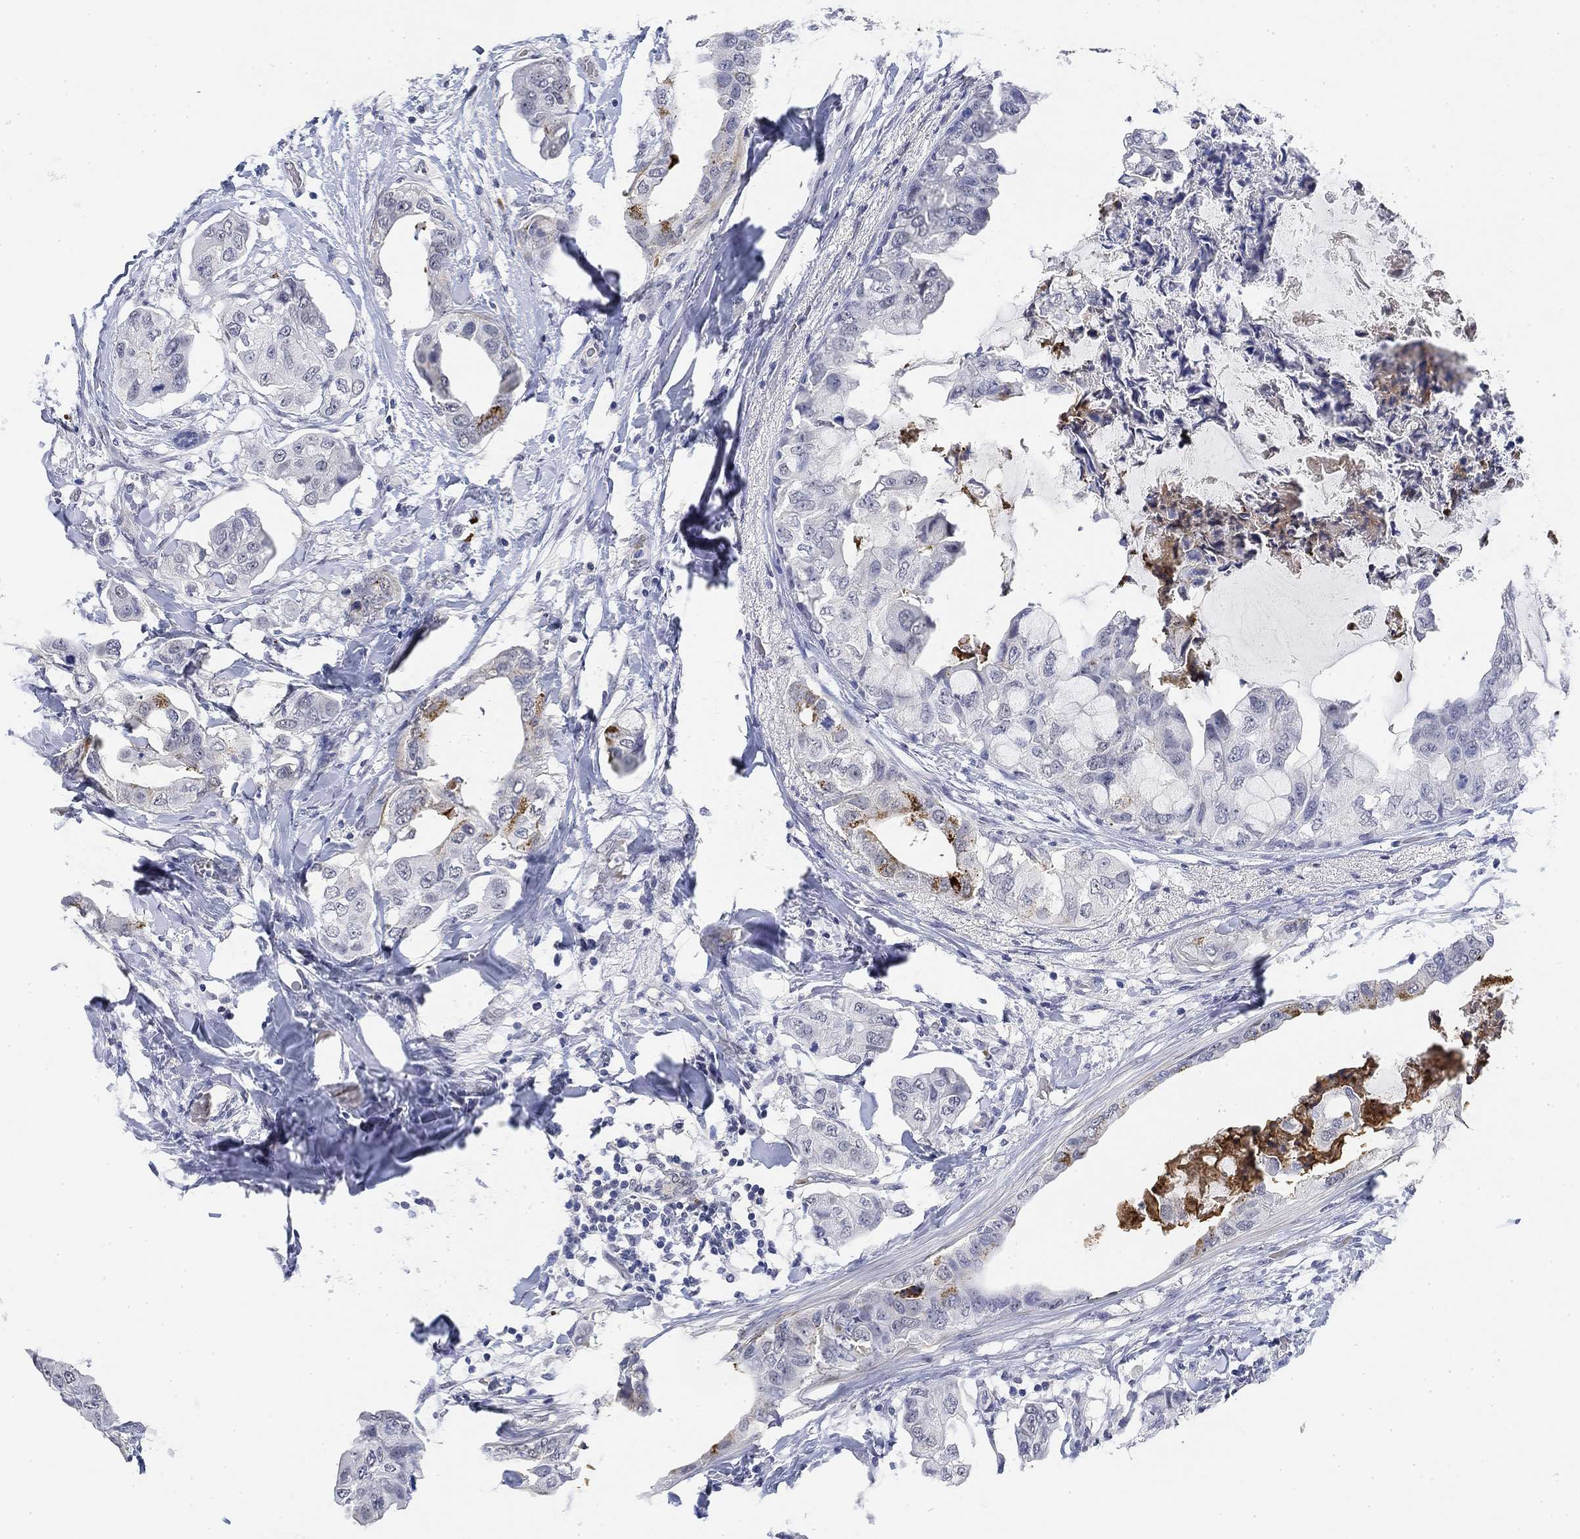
{"staining": {"intensity": "negative", "quantity": "none", "location": "none"}, "tissue": "breast cancer", "cell_type": "Tumor cells", "image_type": "cancer", "snomed": [{"axis": "morphology", "description": "Normal tissue, NOS"}, {"axis": "morphology", "description": "Duct carcinoma"}, {"axis": "topography", "description": "Breast"}], "caption": "This is an immunohistochemistry (IHC) photomicrograph of human breast cancer (infiltrating ductal carcinoma). There is no staining in tumor cells.", "gene": "PAX6", "patient": {"sex": "female", "age": 40}}